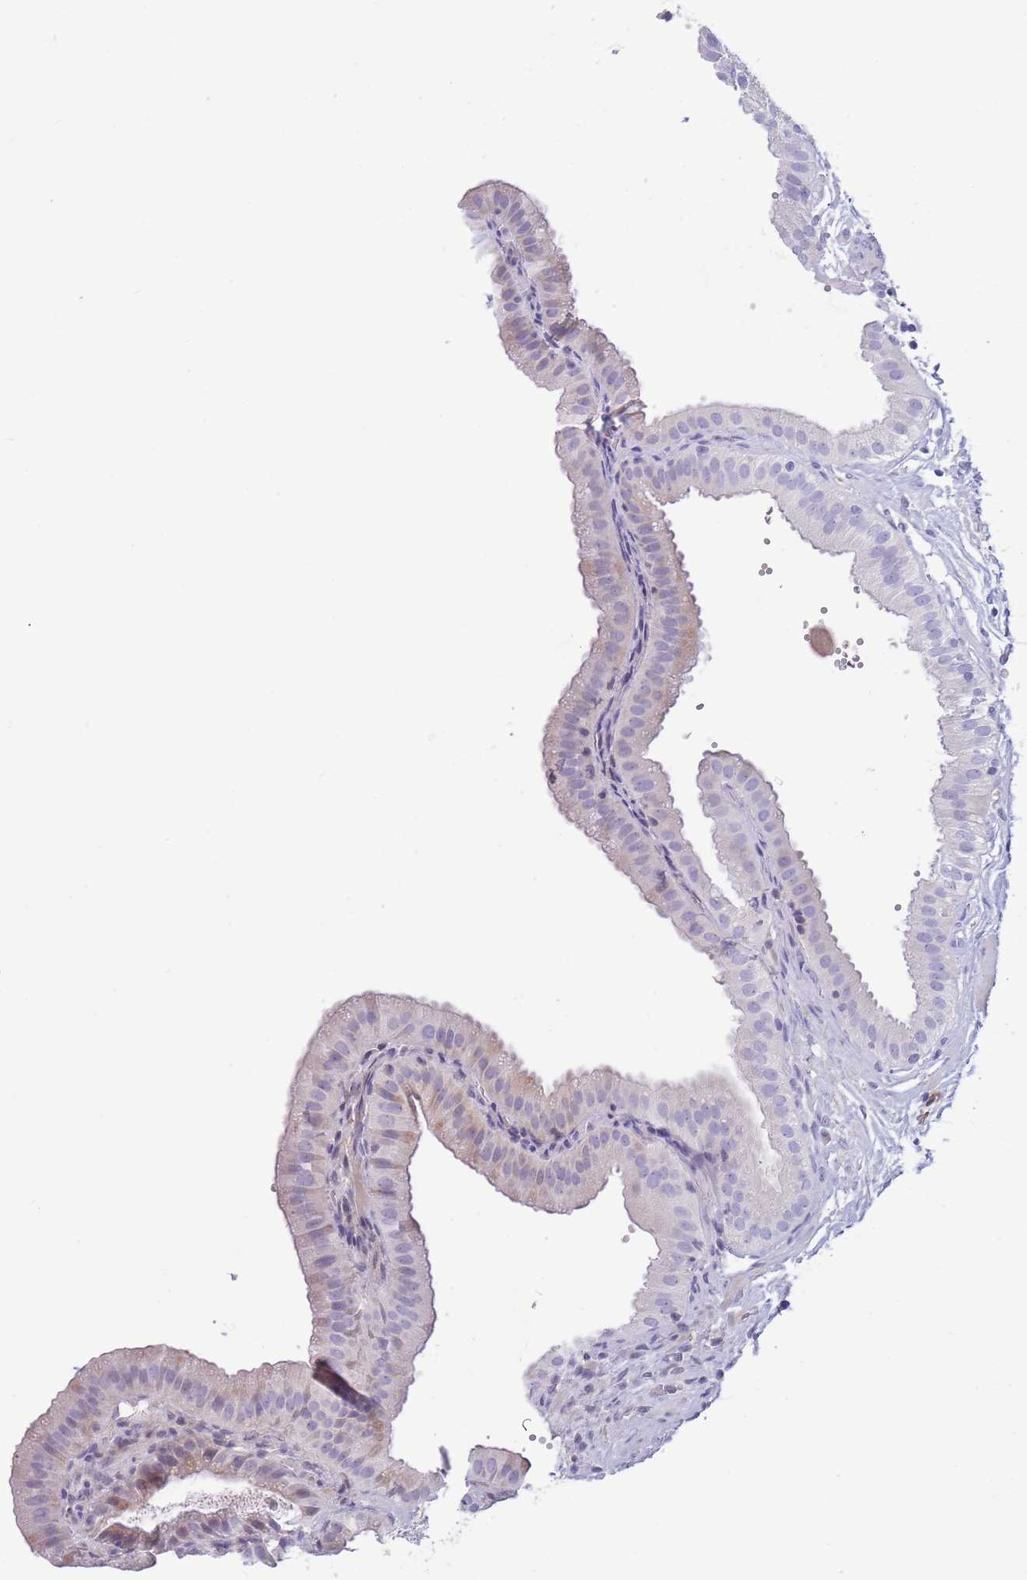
{"staining": {"intensity": "negative", "quantity": "none", "location": "none"}, "tissue": "gallbladder", "cell_type": "Glandular cells", "image_type": "normal", "snomed": [{"axis": "morphology", "description": "Normal tissue, NOS"}, {"axis": "topography", "description": "Gallbladder"}], "caption": "Protein analysis of benign gallbladder demonstrates no significant positivity in glandular cells. (DAB (3,3'-diaminobenzidine) immunohistochemistry with hematoxylin counter stain).", "gene": "LEPROTL1", "patient": {"sex": "female", "age": 61}}